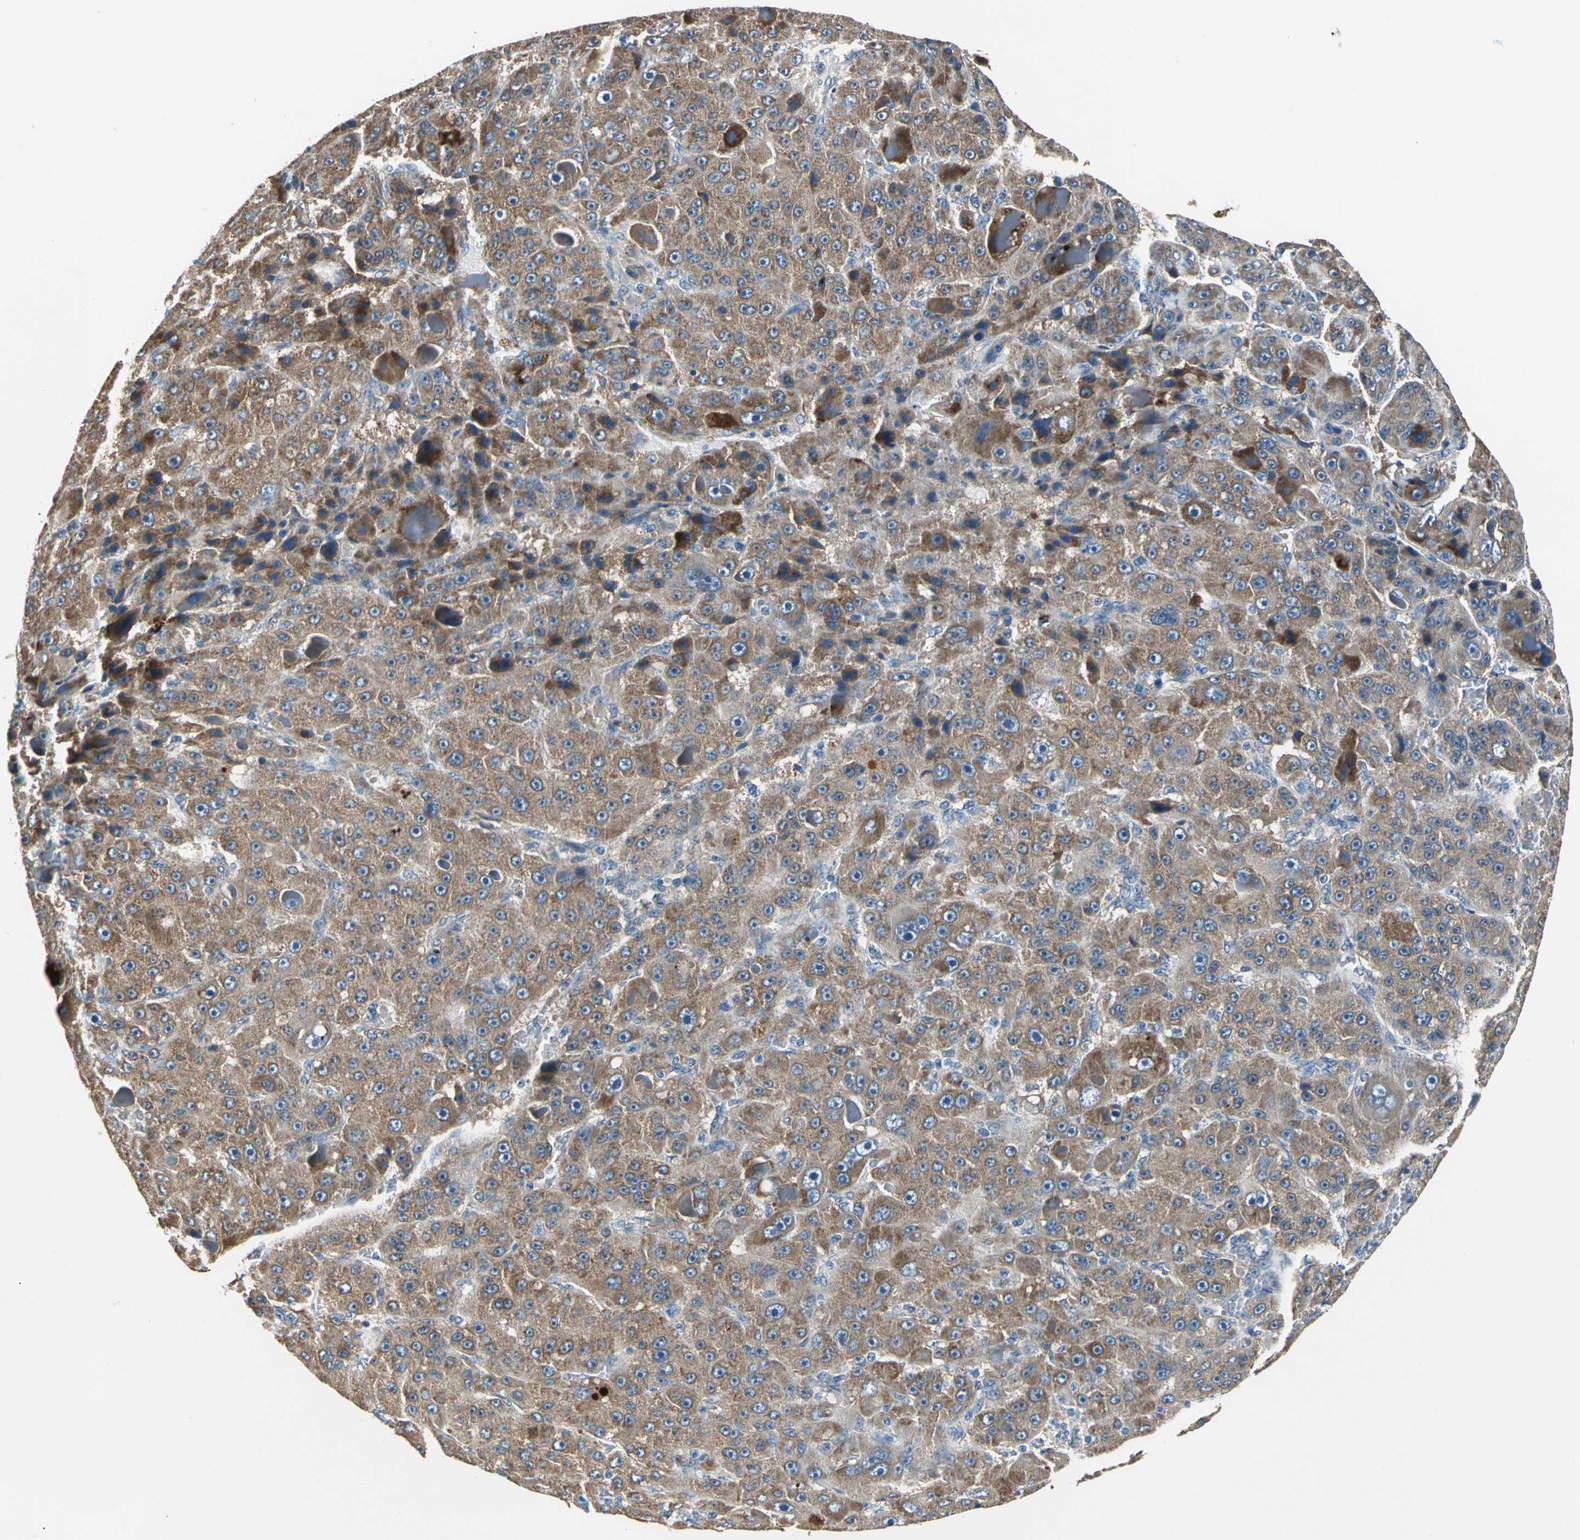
{"staining": {"intensity": "moderate", "quantity": ">75%", "location": "cytoplasmic/membranous"}, "tissue": "liver cancer", "cell_type": "Tumor cells", "image_type": "cancer", "snomed": [{"axis": "morphology", "description": "Carcinoma, Hepatocellular, NOS"}, {"axis": "topography", "description": "Liver"}], "caption": "The immunohistochemical stain labels moderate cytoplasmic/membranous positivity in tumor cells of liver hepatocellular carcinoma tissue.", "gene": "HEPH", "patient": {"sex": "male", "age": 76}}